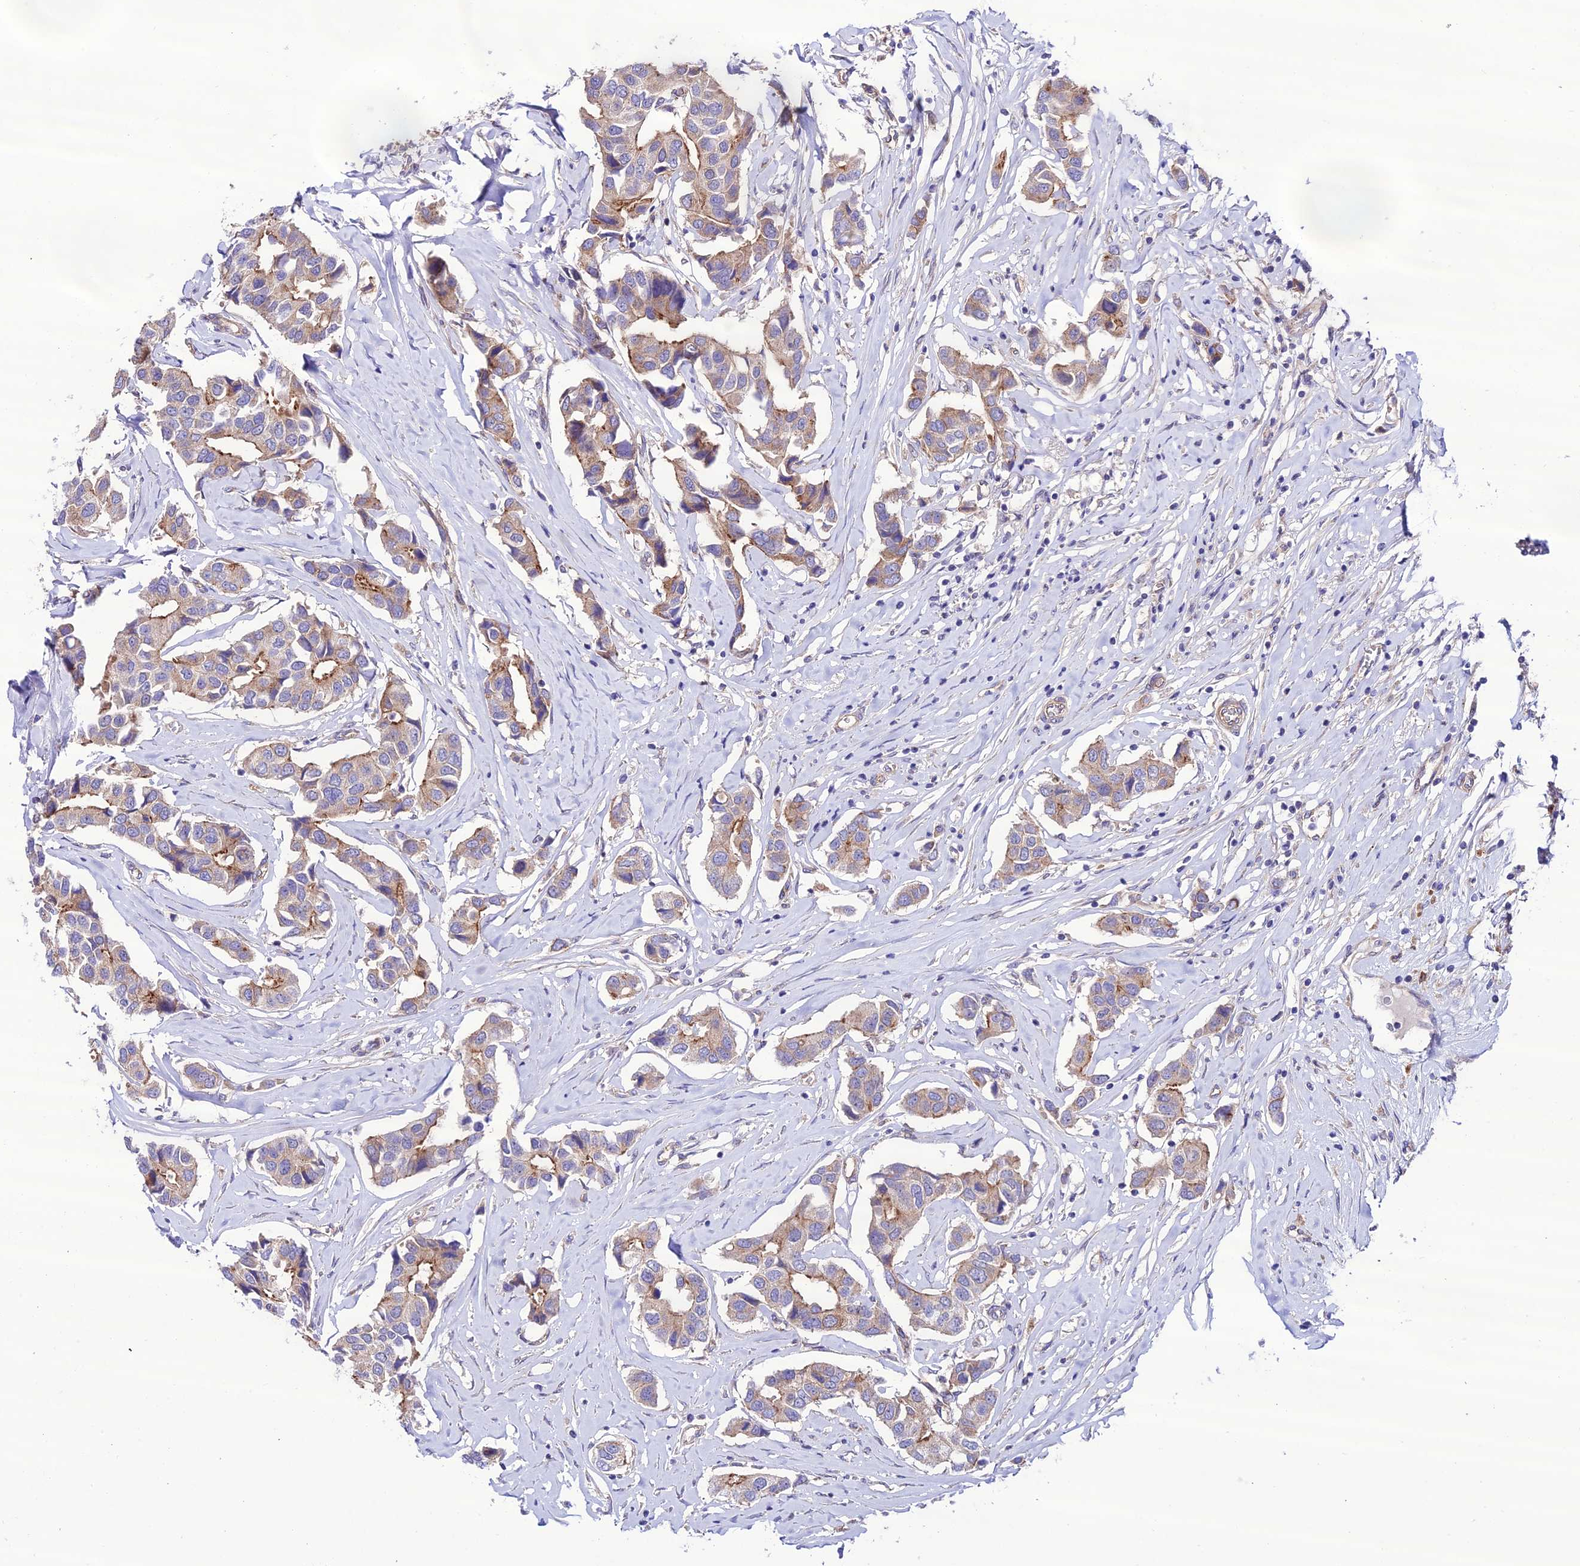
{"staining": {"intensity": "moderate", "quantity": ">75%", "location": "cytoplasmic/membranous"}, "tissue": "breast cancer", "cell_type": "Tumor cells", "image_type": "cancer", "snomed": [{"axis": "morphology", "description": "Duct carcinoma"}, {"axis": "topography", "description": "Breast"}], "caption": "A medium amount of moderate cytoplasmic/membranous staining is present in about >75% of tumor cells in breast cancer tissue. (IHC, brightfield microscopy, high magnification).", "gene": "LACTB2", "patient": {"sex": "female", "age": 80}}